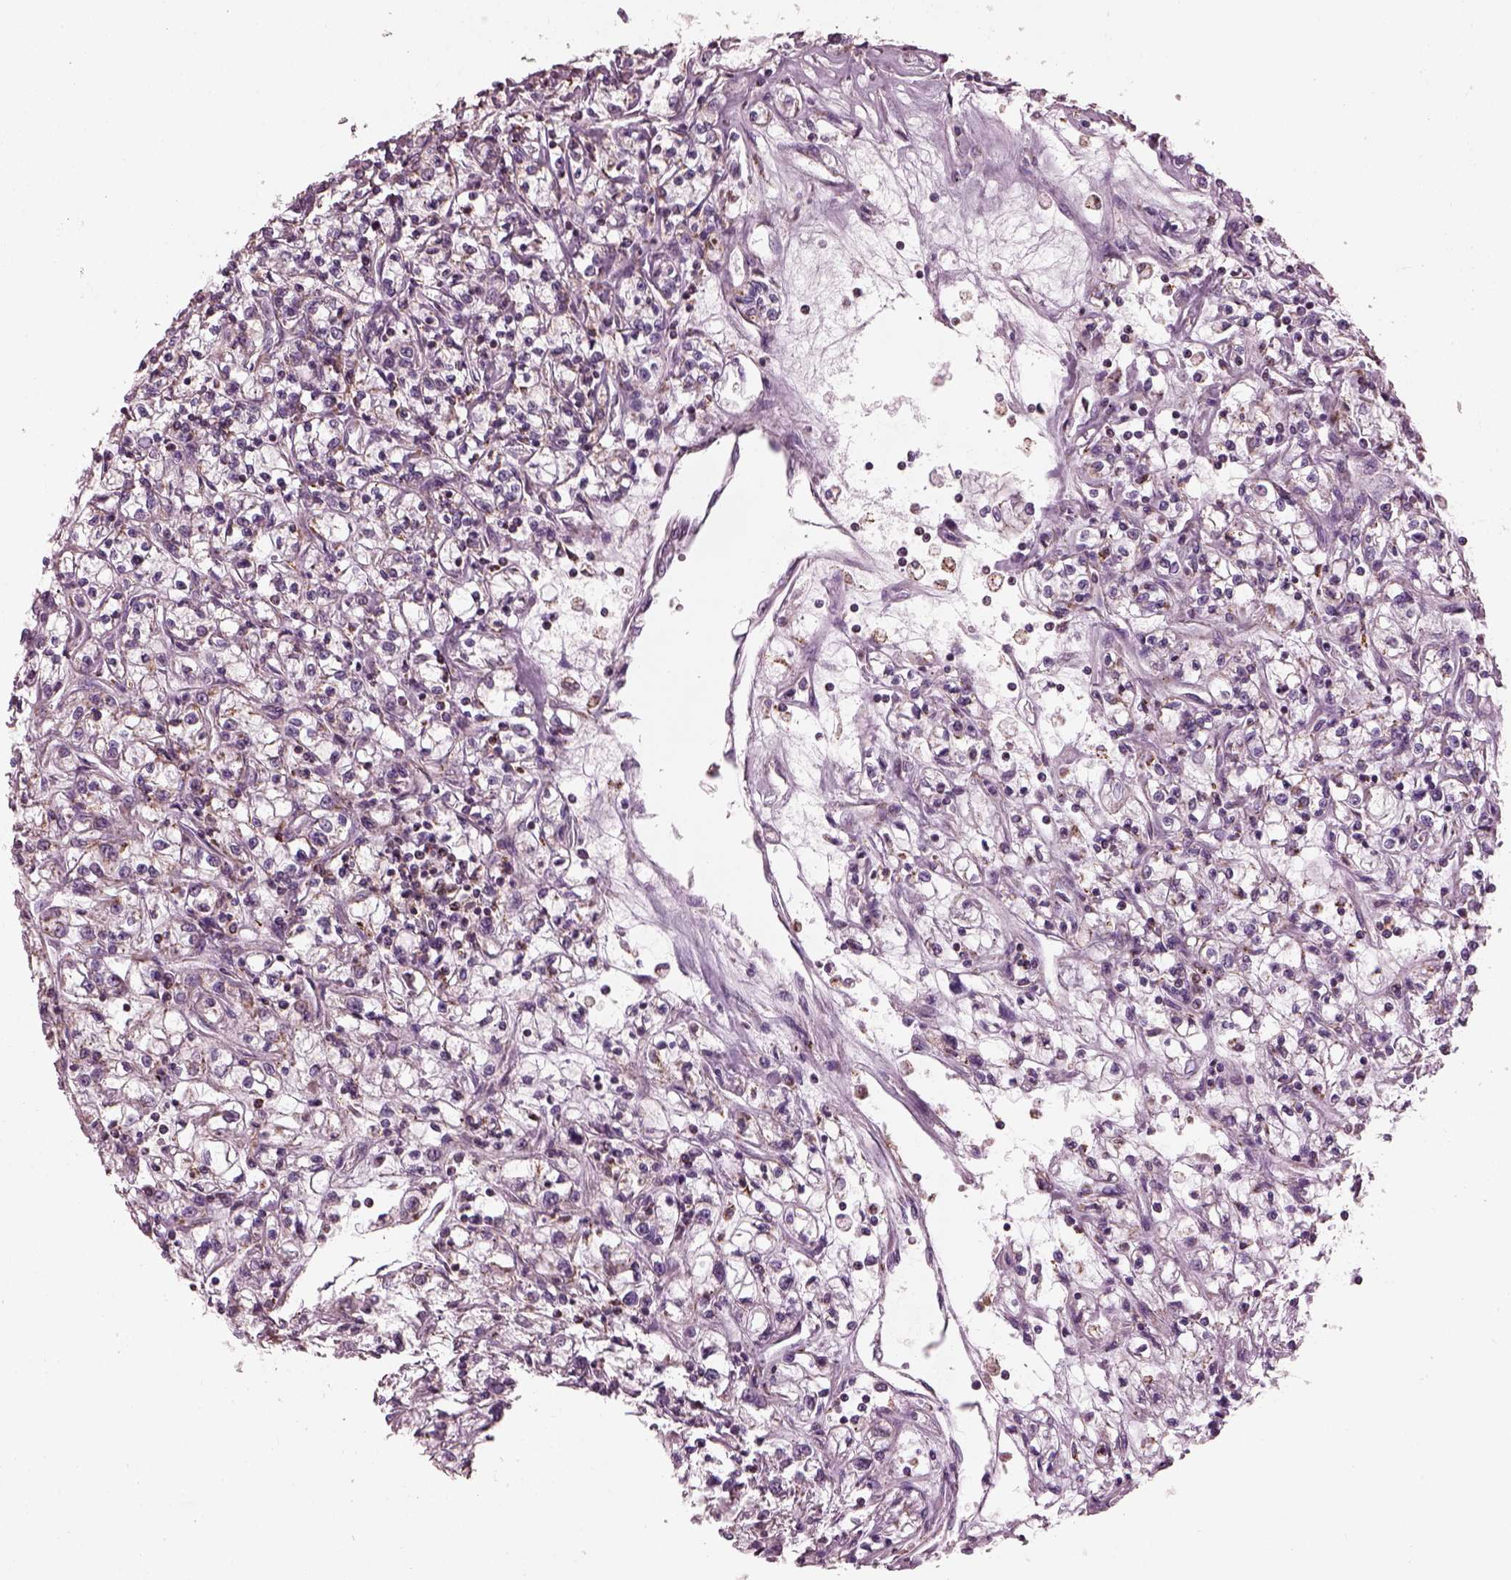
{"staining": {"intensity": "moderate", "quantity": "<25%", "location": "cytoplasmic/membranous"}, "tissue": "renal cancer", "cell_type": "Tumor cells", "image_type": "cancer", "snomed": [{"axis": "morphology", "description": "Adenocarcinoma, NOS"}, {"axis": "topography", "description": "Kidney"}], "caption": "Renal cancer was stained to show a protein in brown. There is low levels of moderate cytoplasmic/membranous positivity in approximately <25% of tumor cells. (brown staining indicates protein expression, while blue staining denotes nuclei).", "gene": "ATP5MF", "patient": {"sex": "female", "age": 59}}